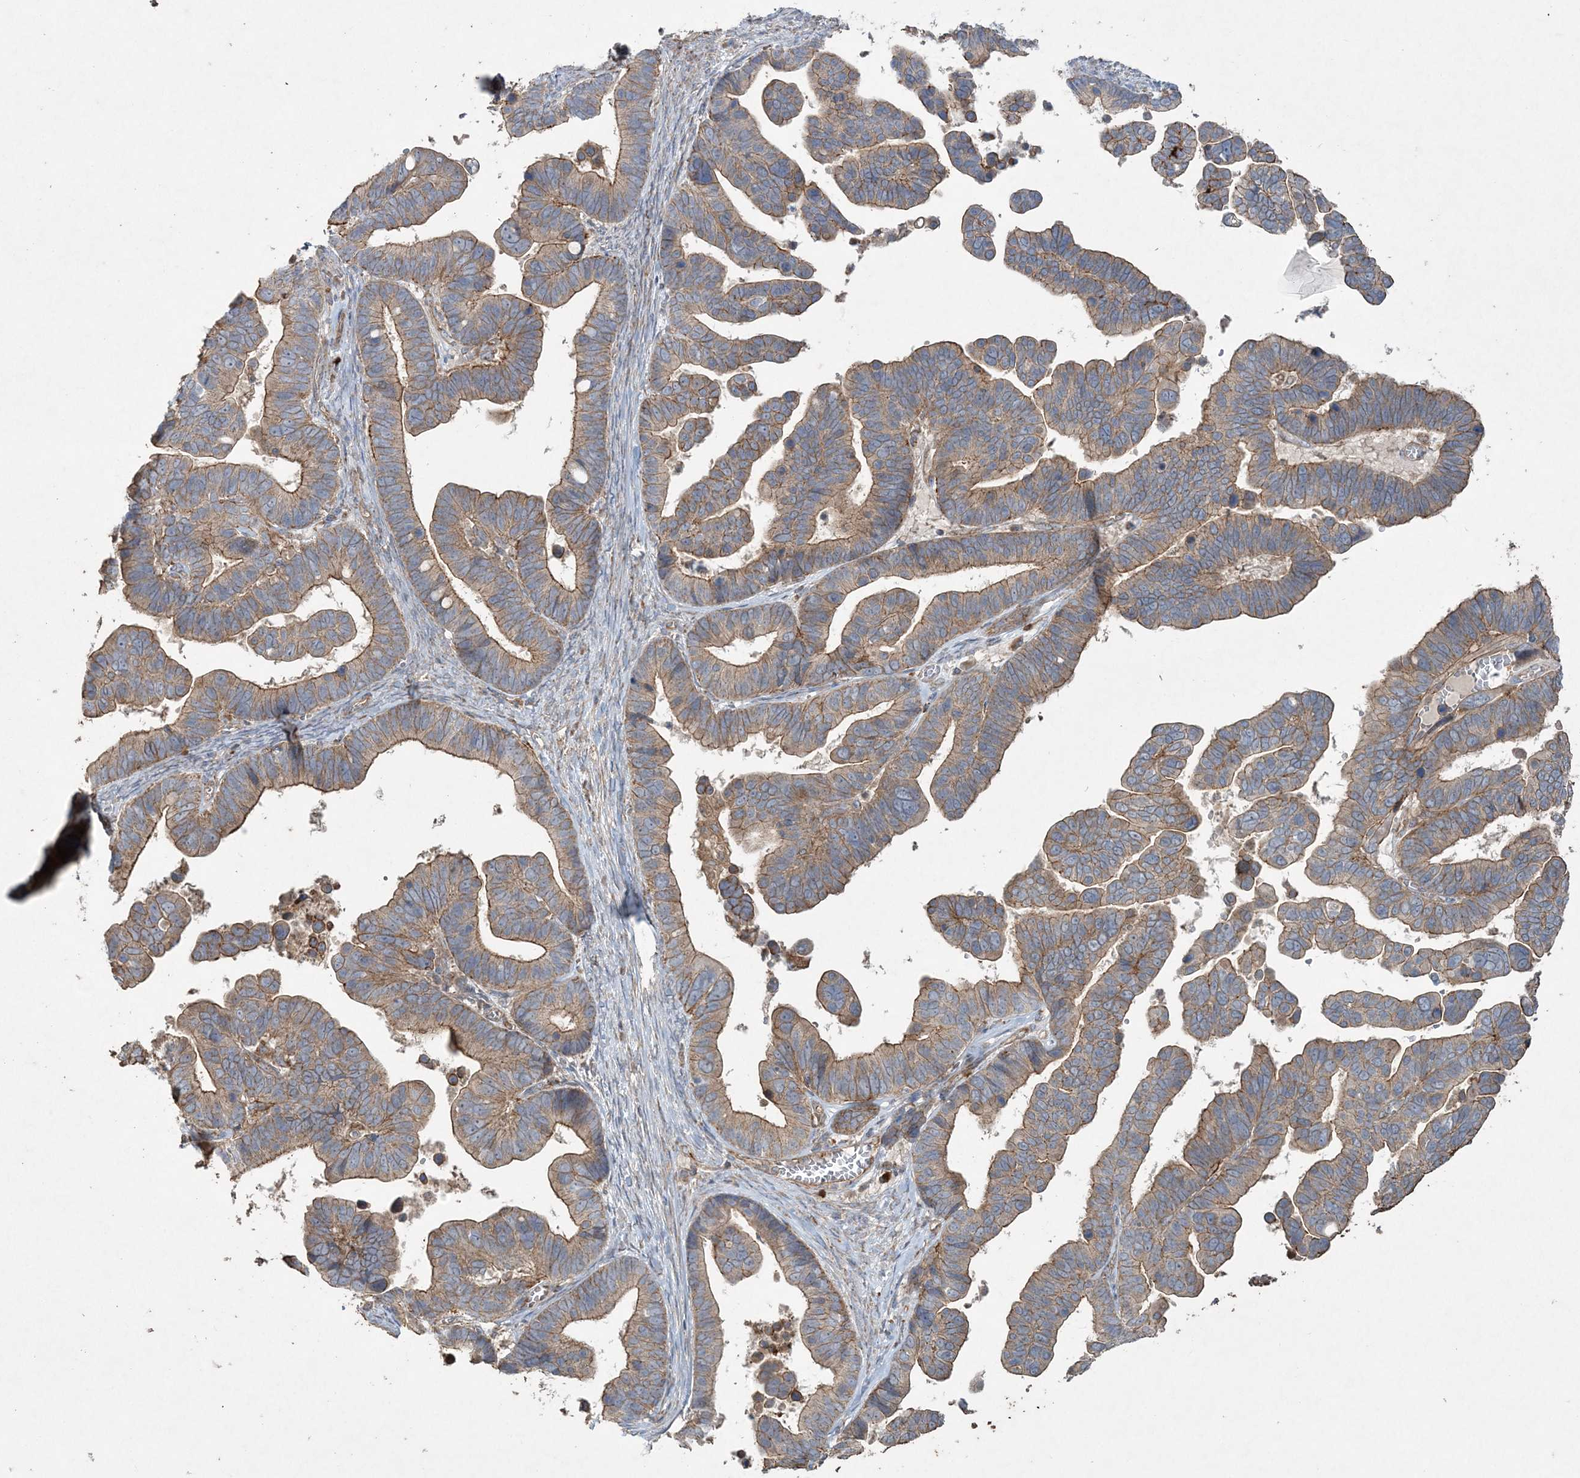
{"staining": {"intensity": "weak", "quantity": ">75%", "location": "cytoplasmic/membranous"}, "tissue": "ovarian cancer", "cell_type": "Tumor cells", "image_type": "cancer", "snomed": [{"axis": "morphology", "description": "Cystadenocarcinoma, serous, NOS"}, {"axis": "topography", "description": "Ovary"}], "caption": "A brown stain labels weak cytoplasmic/membranous staining of a protein in serous cystadenocarcinoma (ovarian) tumor cells.", "gene": "TTC7A", "patient": {"sex": "female", "age": 56}}